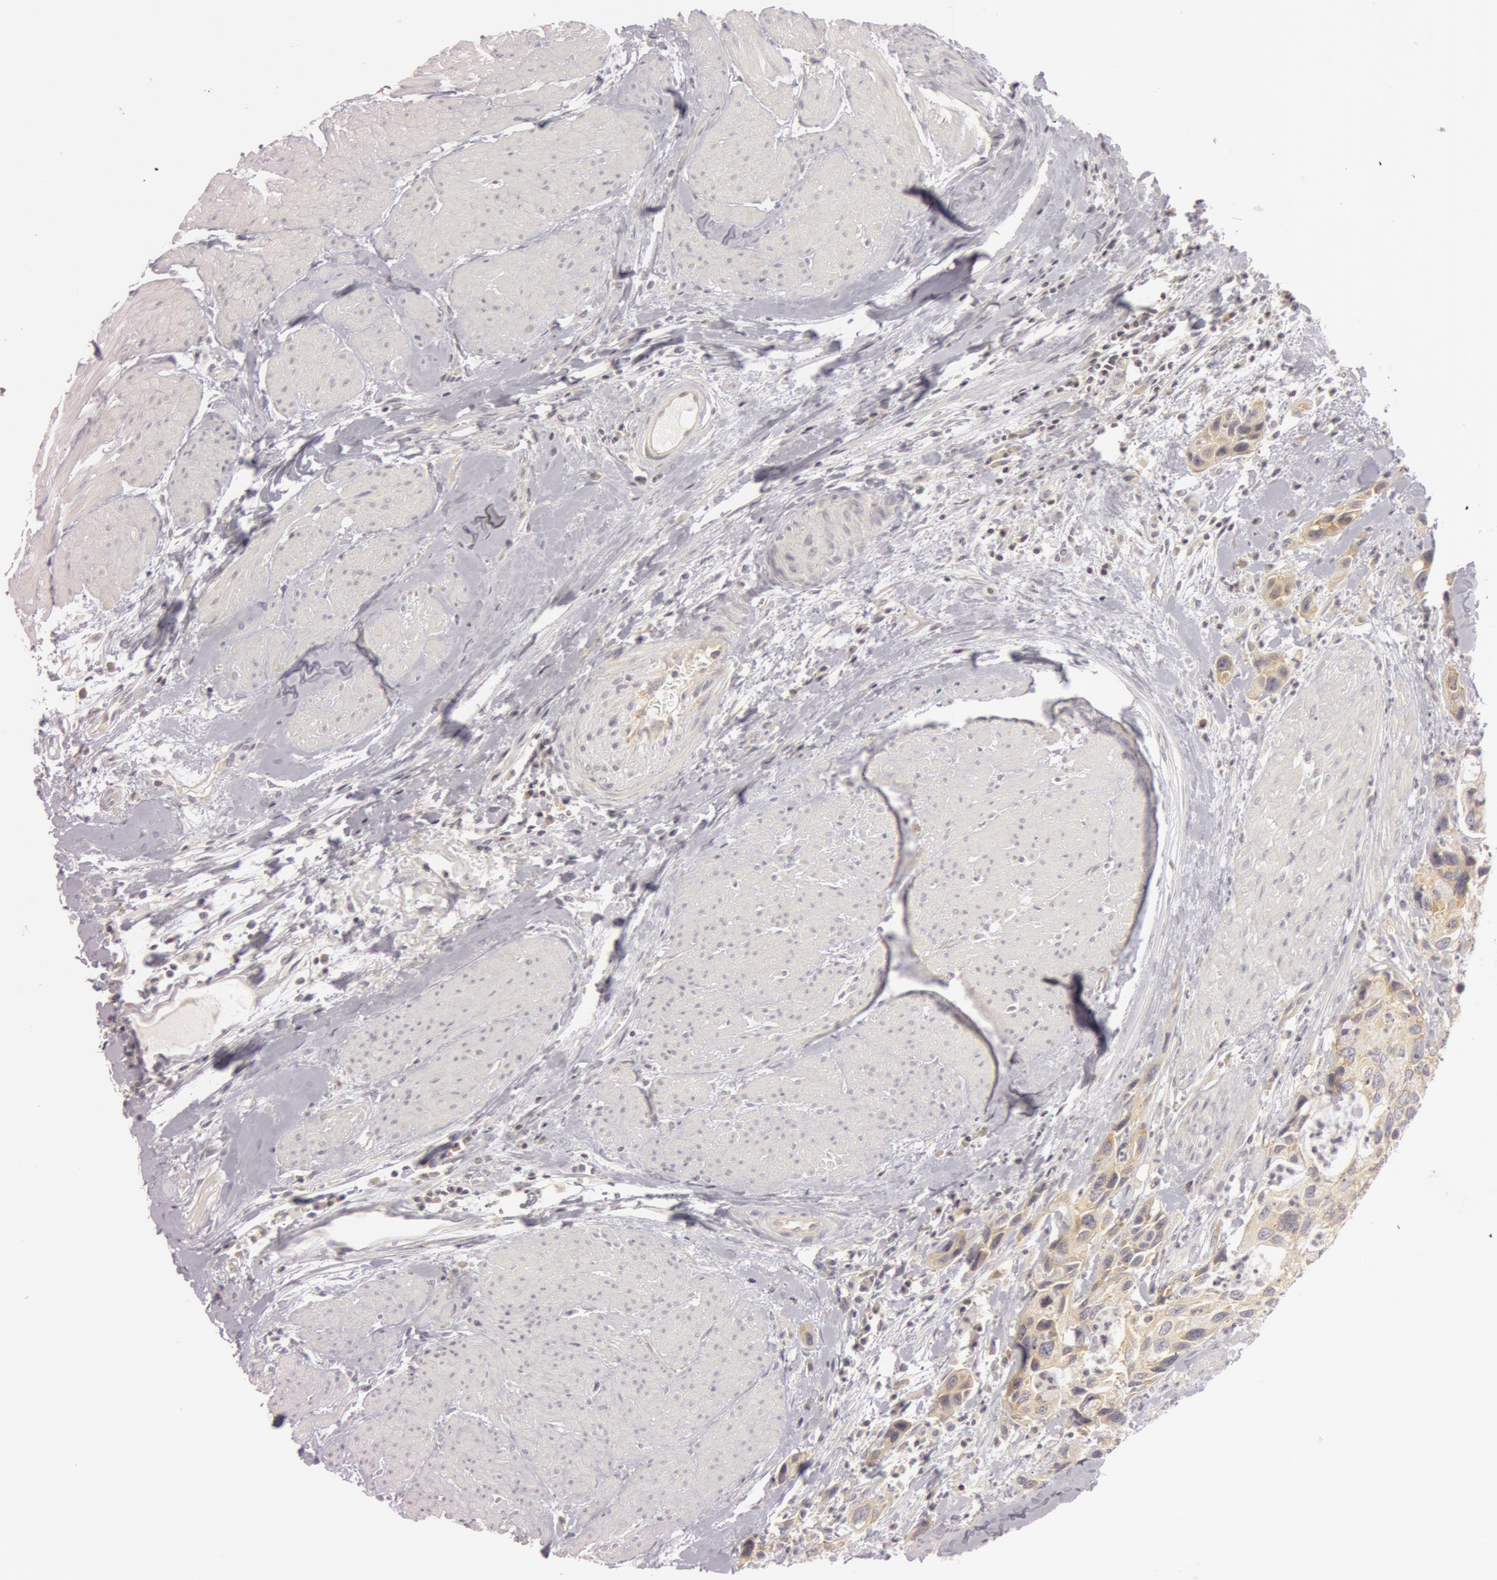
{"staining": {"intensity": "weak", "quantity": "25%-75%", "location": "cytoplasmic/membranous"}, "tissue": "urothelial cancer", "cell_type": "Tumor cells", "image_type": "cancer", "snomed": [{"axis": "morphology", "description": "Urothelial carcinoma, High grade"}, {"axis": "topography", "description": "Urinary bladder"}], "caption": "Immunohistochemical staining of human high-grade urothelial carcinoma reveals low levels of weak cytoplasmic/membranous expression in approximately 25%-75% of tumor cells.", "gene": "RALGAPA1", "patient": {"sex": "male", "age": 66}}